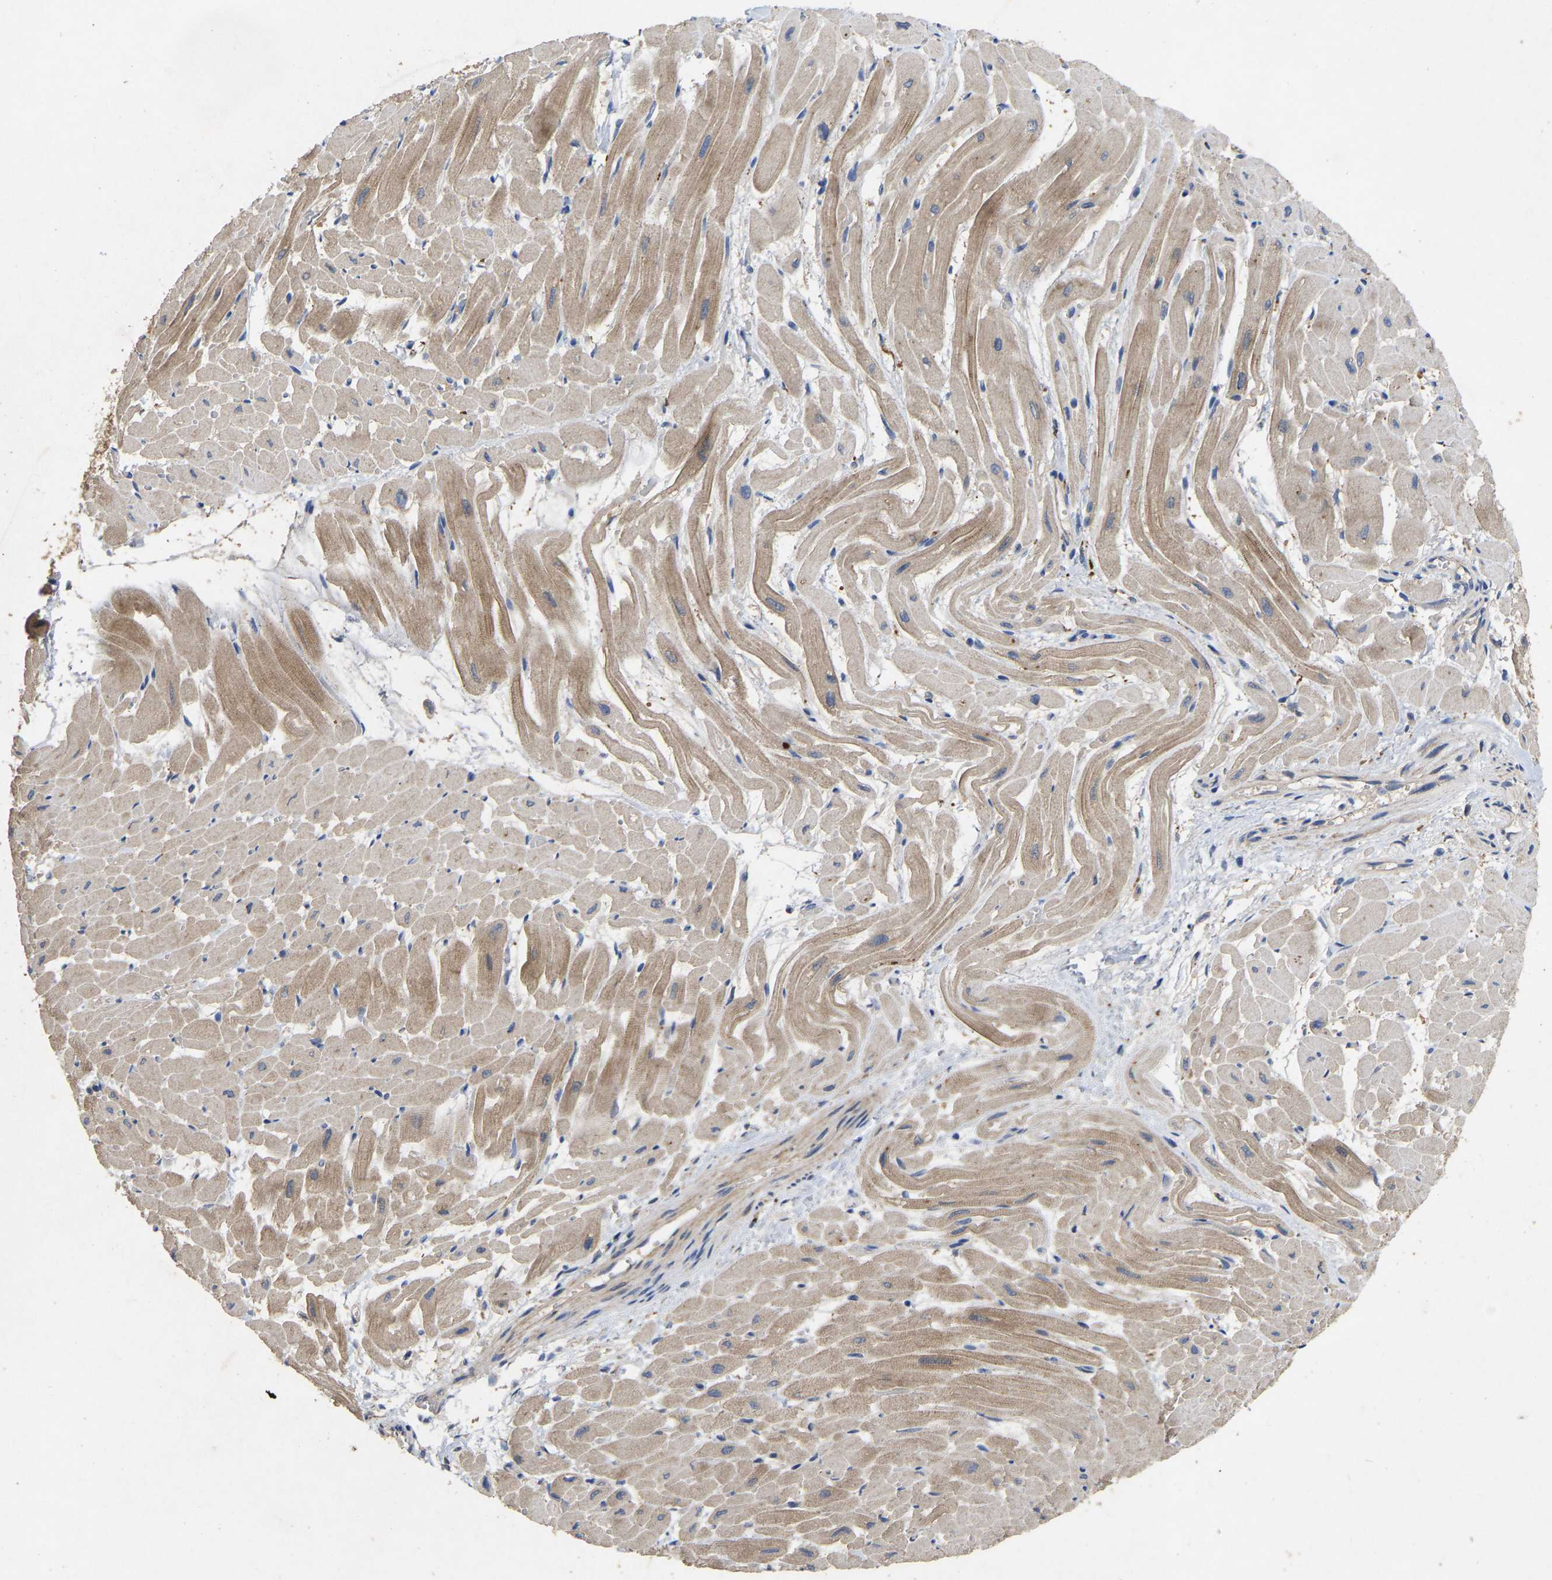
{"staining": {"intensity": "moderate", "quantity": ">75%", "location": "cytoplasmic/membranous"}, "tissue": "heart muscle", "cell_type": "Cardiomyocytes", "image_type": "normal", "snomed": [{"axis": "morphology", "description": "Normal tissue, NOS"}, {"axis": "topography", "description": "Heart"}], "caption": "Benign heart muscle exhibits moderate cytoplasmic/membranous expression in about >75% of cardiomyocytes, visualized by immunohistochemistry. The staining was performed using DAB (3,3'-diaminobenzidine), with brown indicating positive protein expression. Nuclei are stained blue with hematoxylin.", "gene": "LPAR2", "patient": {"sex": "male", "age": 45}}